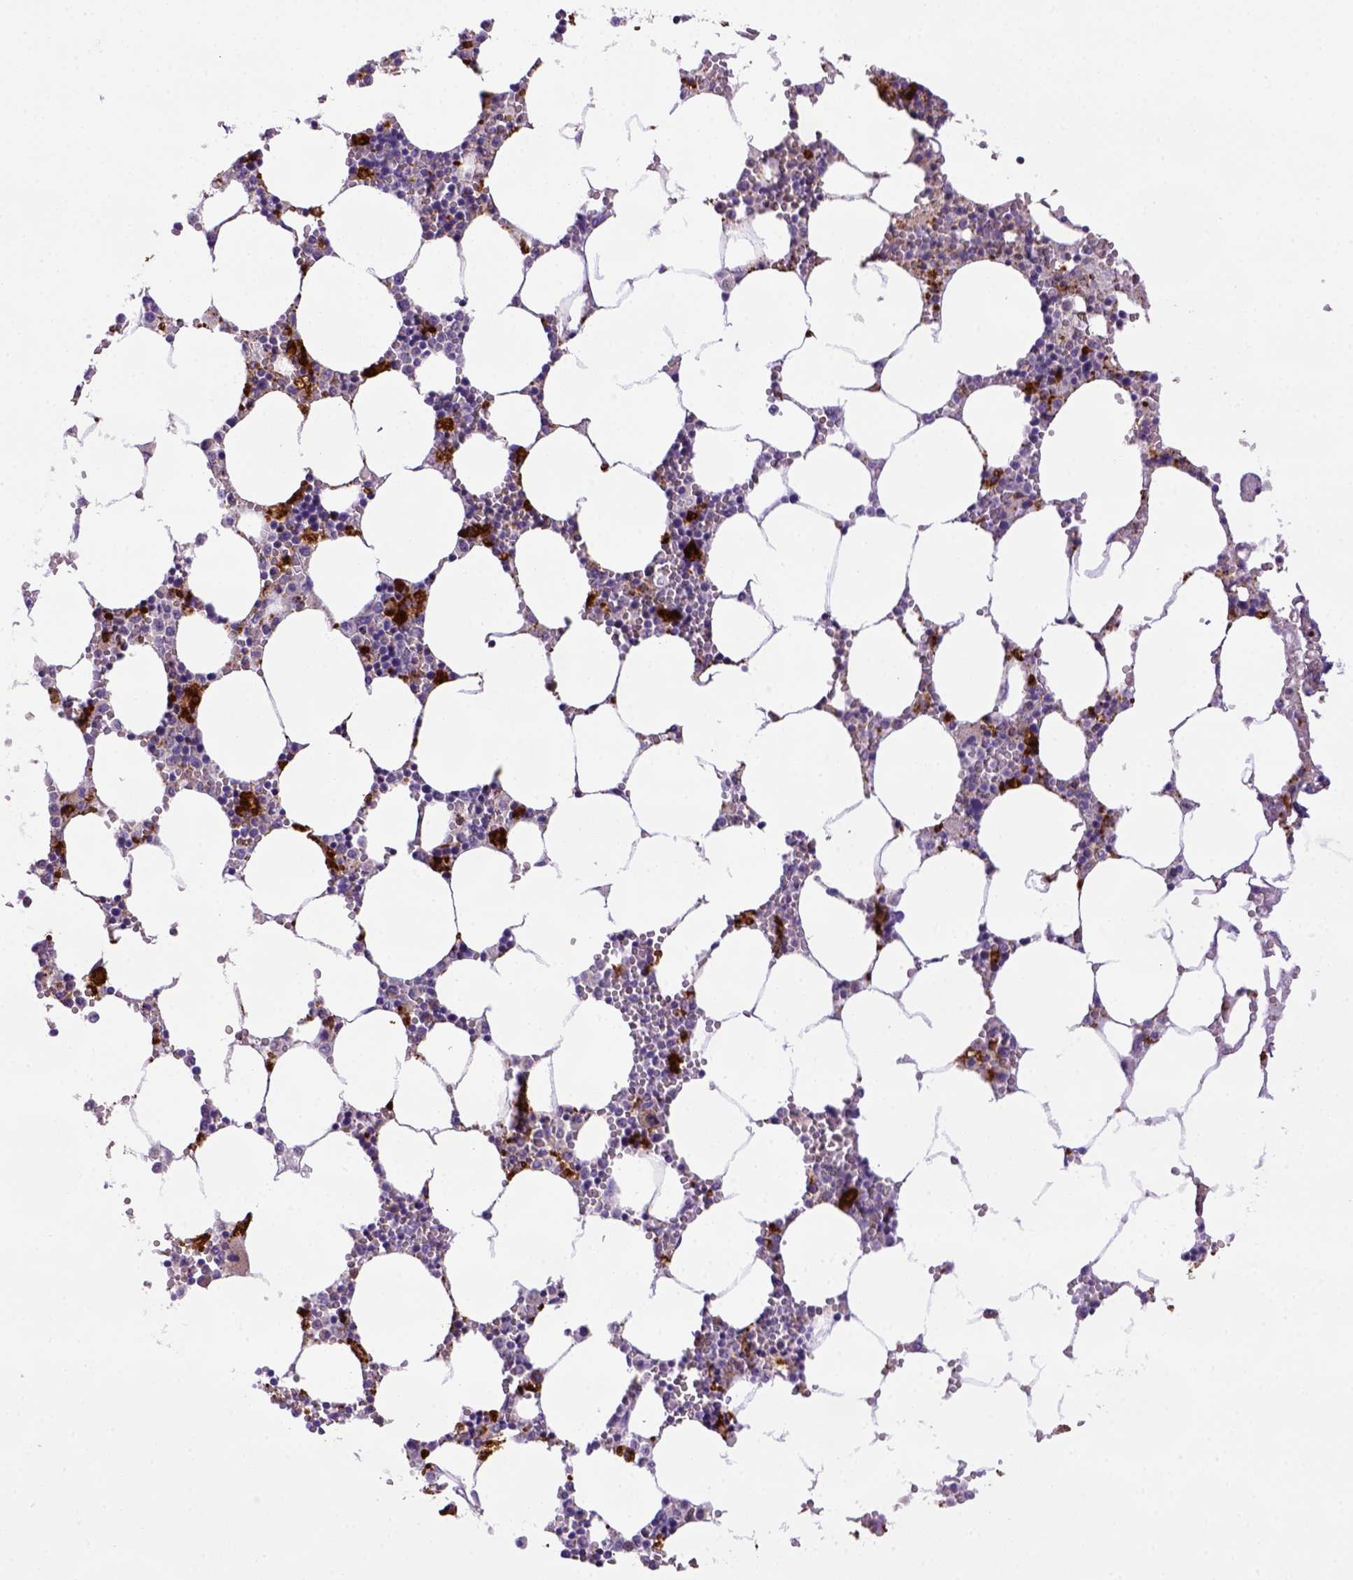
{"staining": {"intensity": "strong", "quantity": "<25%", "location": "cytoplasmic/membranous"}, "tissue": "bone marrow", "cell_type": "Hematopoietic cells", "image_type": "normal", "snomed": [{"axis": "morphology", "description": "Normal tissue, NOS"}, {"axis": "topography", "description": "Bone marrow"}], "caption": "Benign bone marrow reveals strong cytoplasmic/membranous expression in approximately <25% of hematopoietic cells The protein is stained brown, and the nuclei are stained in blue (DAB IHC with brightfield microscopy, high magnification)..", "gene": "CD68", "patient": {"sex": "female", "age": 64}}